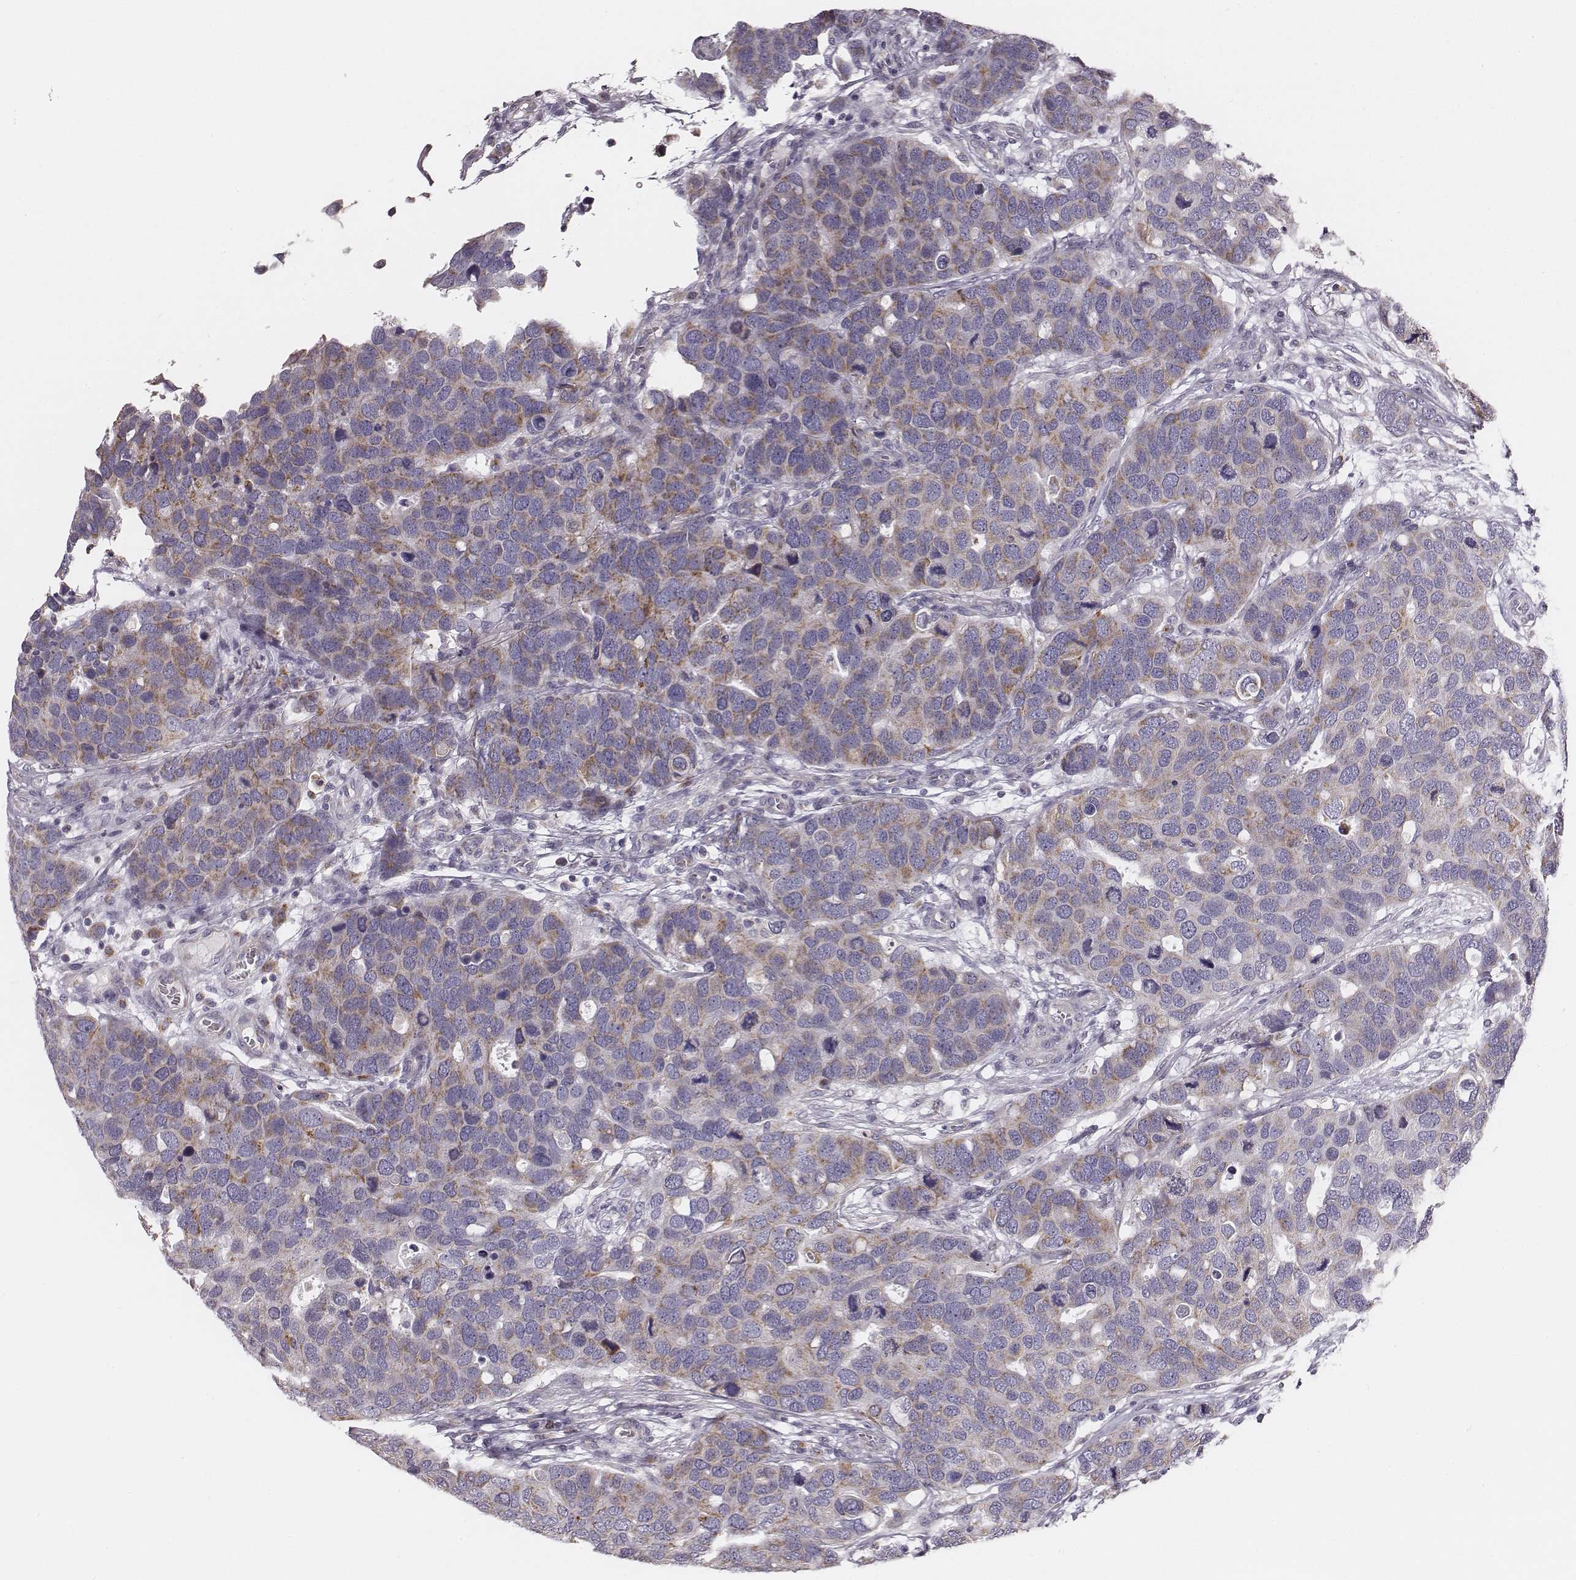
{"staining": {"intensity": "weak", "quantity": "25%-75%", "location": "cytoplasmic/membranous"}, "tissue": "breast cancer", "cell_type": "Tumor cells", "image_type": "cancer", "snomed": [{"axis": "morphology", "description": "Duct carcinoma"}, {"axis": "topography", "description": "Breast"}], "caption": "Immunohistochemistry of breast invasive ductal carcinoma shows low levels of weak cytoplasmic/membranous expression in about 25%-75% of tumor cells.", "gene": "UBL4B", "patient": {"sex": "female", "age": 83}}